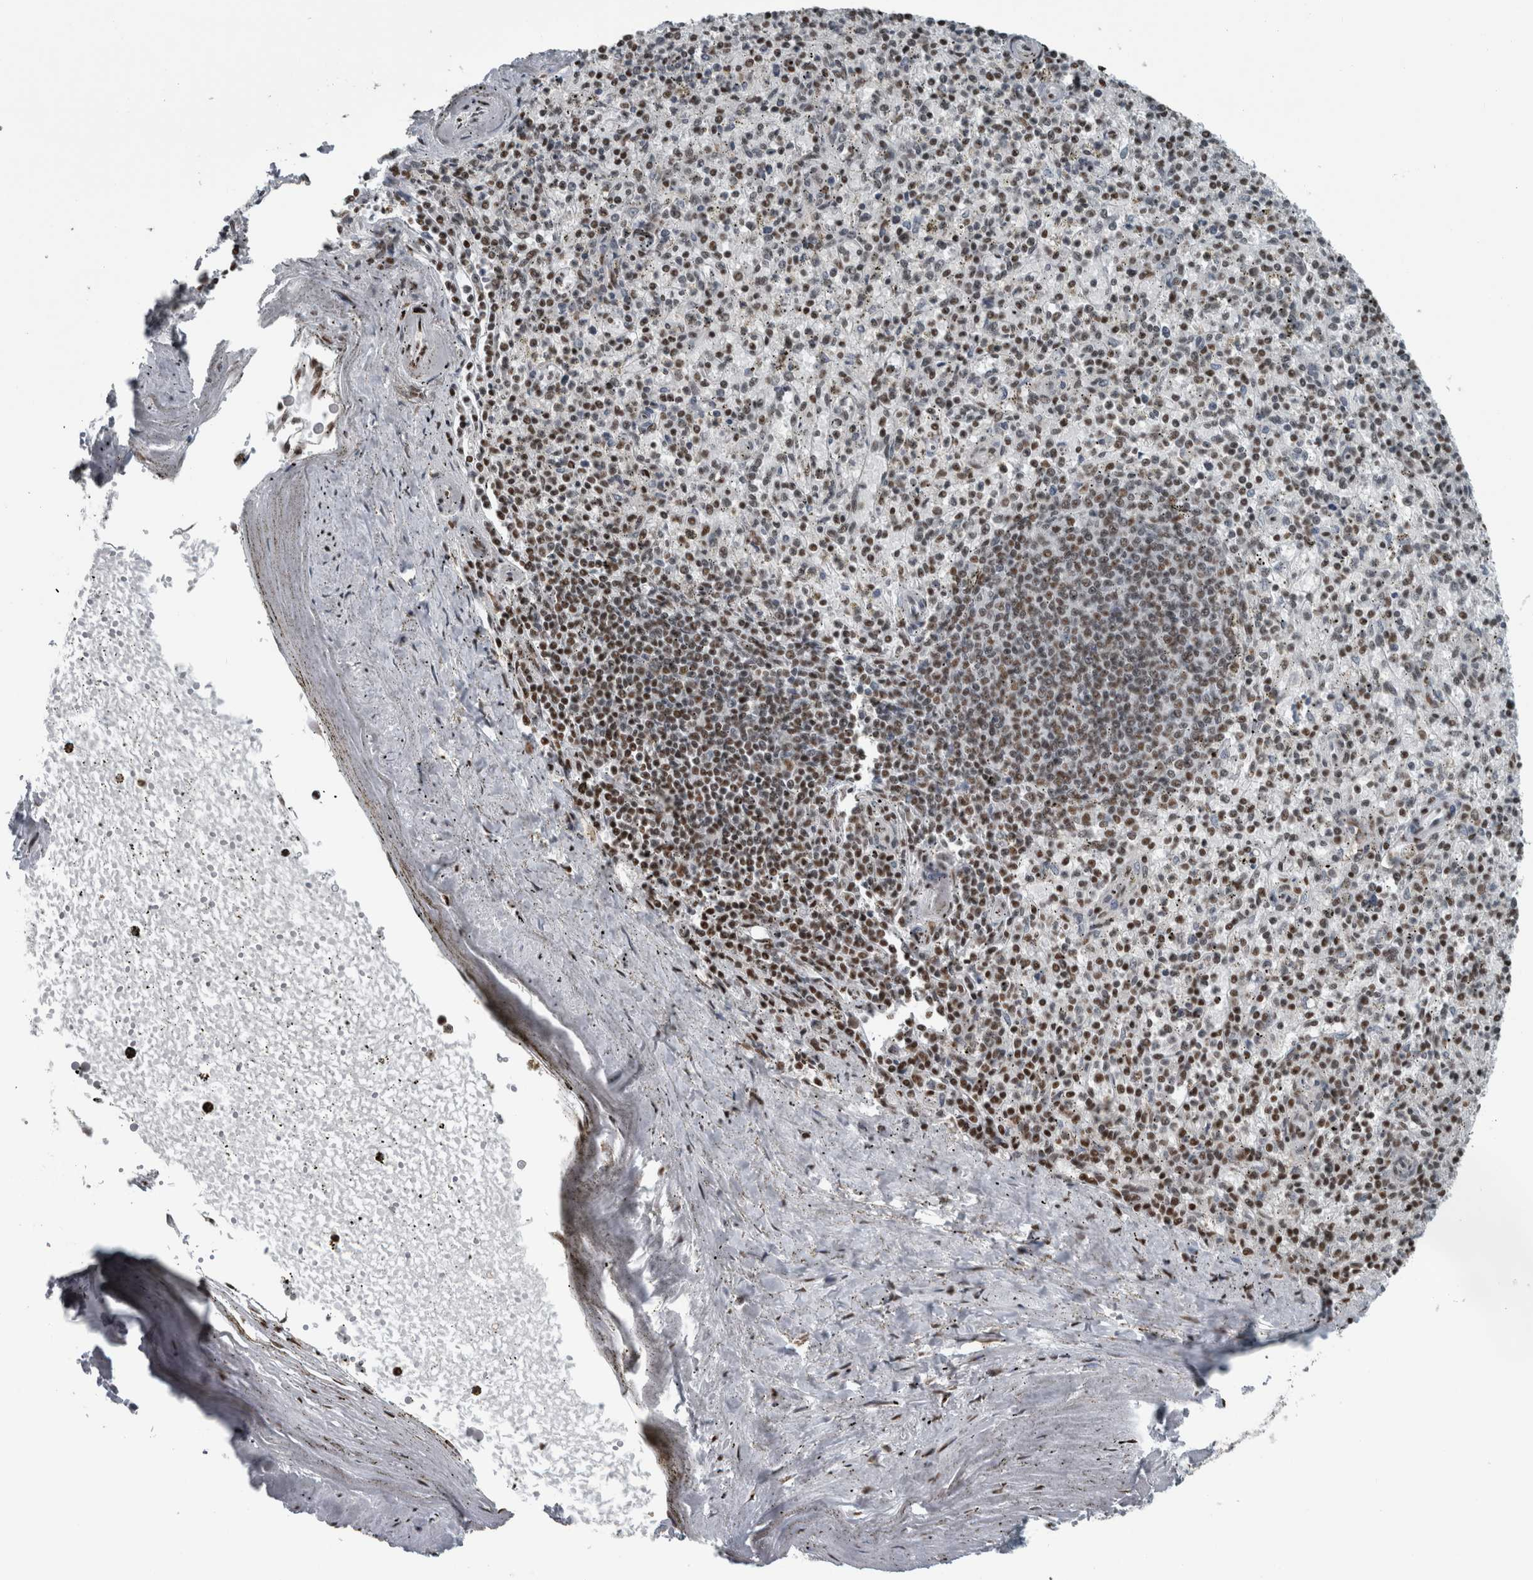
{"staining": {"intensity": "moderate", "quantity": ">75%", "location": "nuclear"}, "tissue": "spleen", "cell_type": "Cells in red pulp", "image_type": "normal", "snomed": [{"axis": "morphology", "description": "Normal tissue, NOS"}, {"axis": "topography", "description": "Spleen"}], "caption": "Cells in red pulp reveal medium levels of moderate nuclear expression in approximately >75% of cells in normal spleen. (Brightfield microscopy of DAB IHC at high magnification).", "gene": "TGS1", "patient": {"sex": "male", "age": 72}}